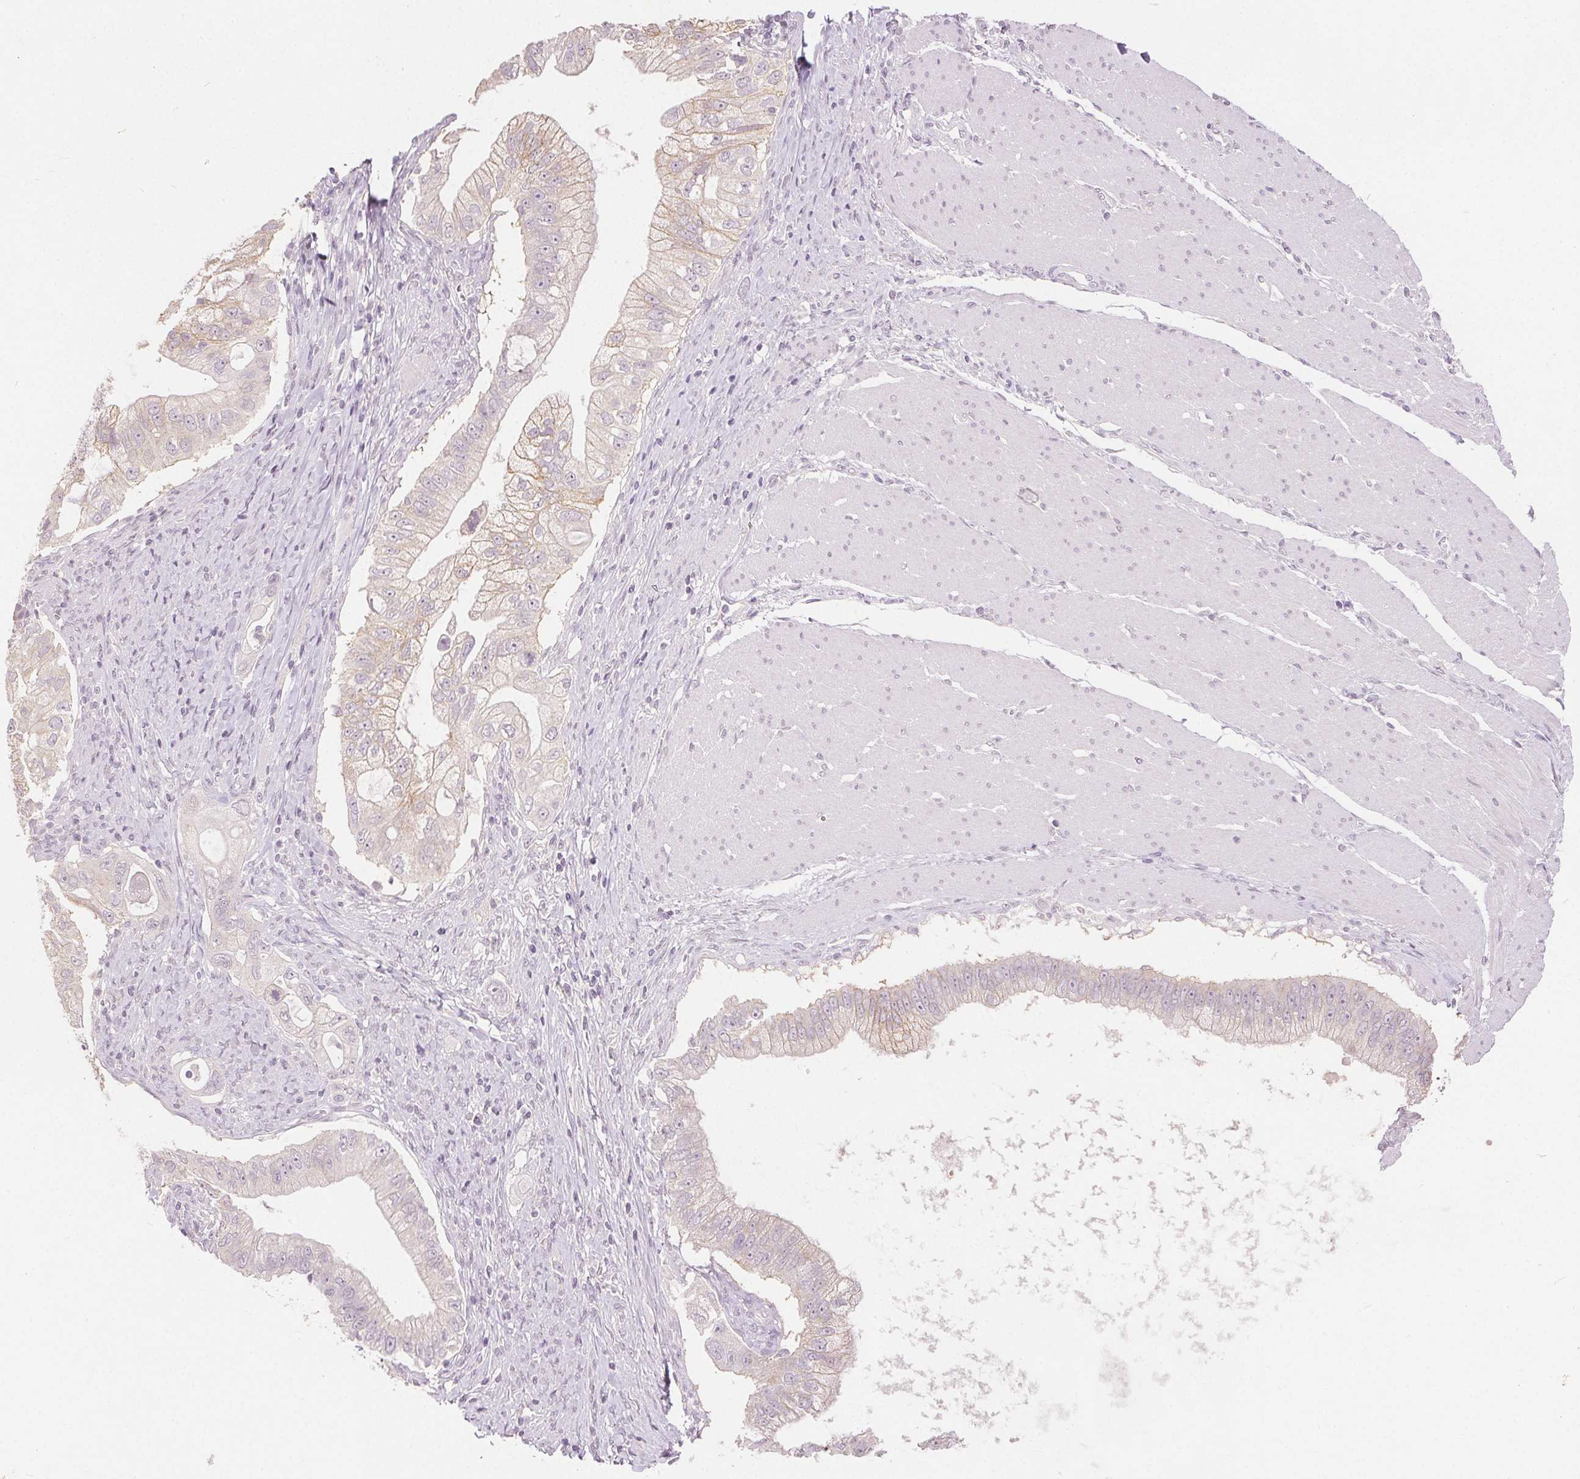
{"staining": {"intensity": "weak", "quantity": "<25%", "location": "cytoplasmic/membranous"}, "tissue": "pancreatic cancer", "cell_type": "Tumor cells", "image_type": "cancer", "snomed": [{"axis": "morphology", "description": "Adenocarcinoma, NOS"}, {"axis": "topography", "description": "Pancreas"}], "caption": "An image of human adenocarcinoma (pancreatic) is negative for staining in tumor cells. The staining was performed using DAB to visualize the protein expression in brown, while the nuclei were stained in blue with hematoxylin (Magnification: 20x).", "gene": "CA12", "patient": {"sex": "male", "age": 70}}